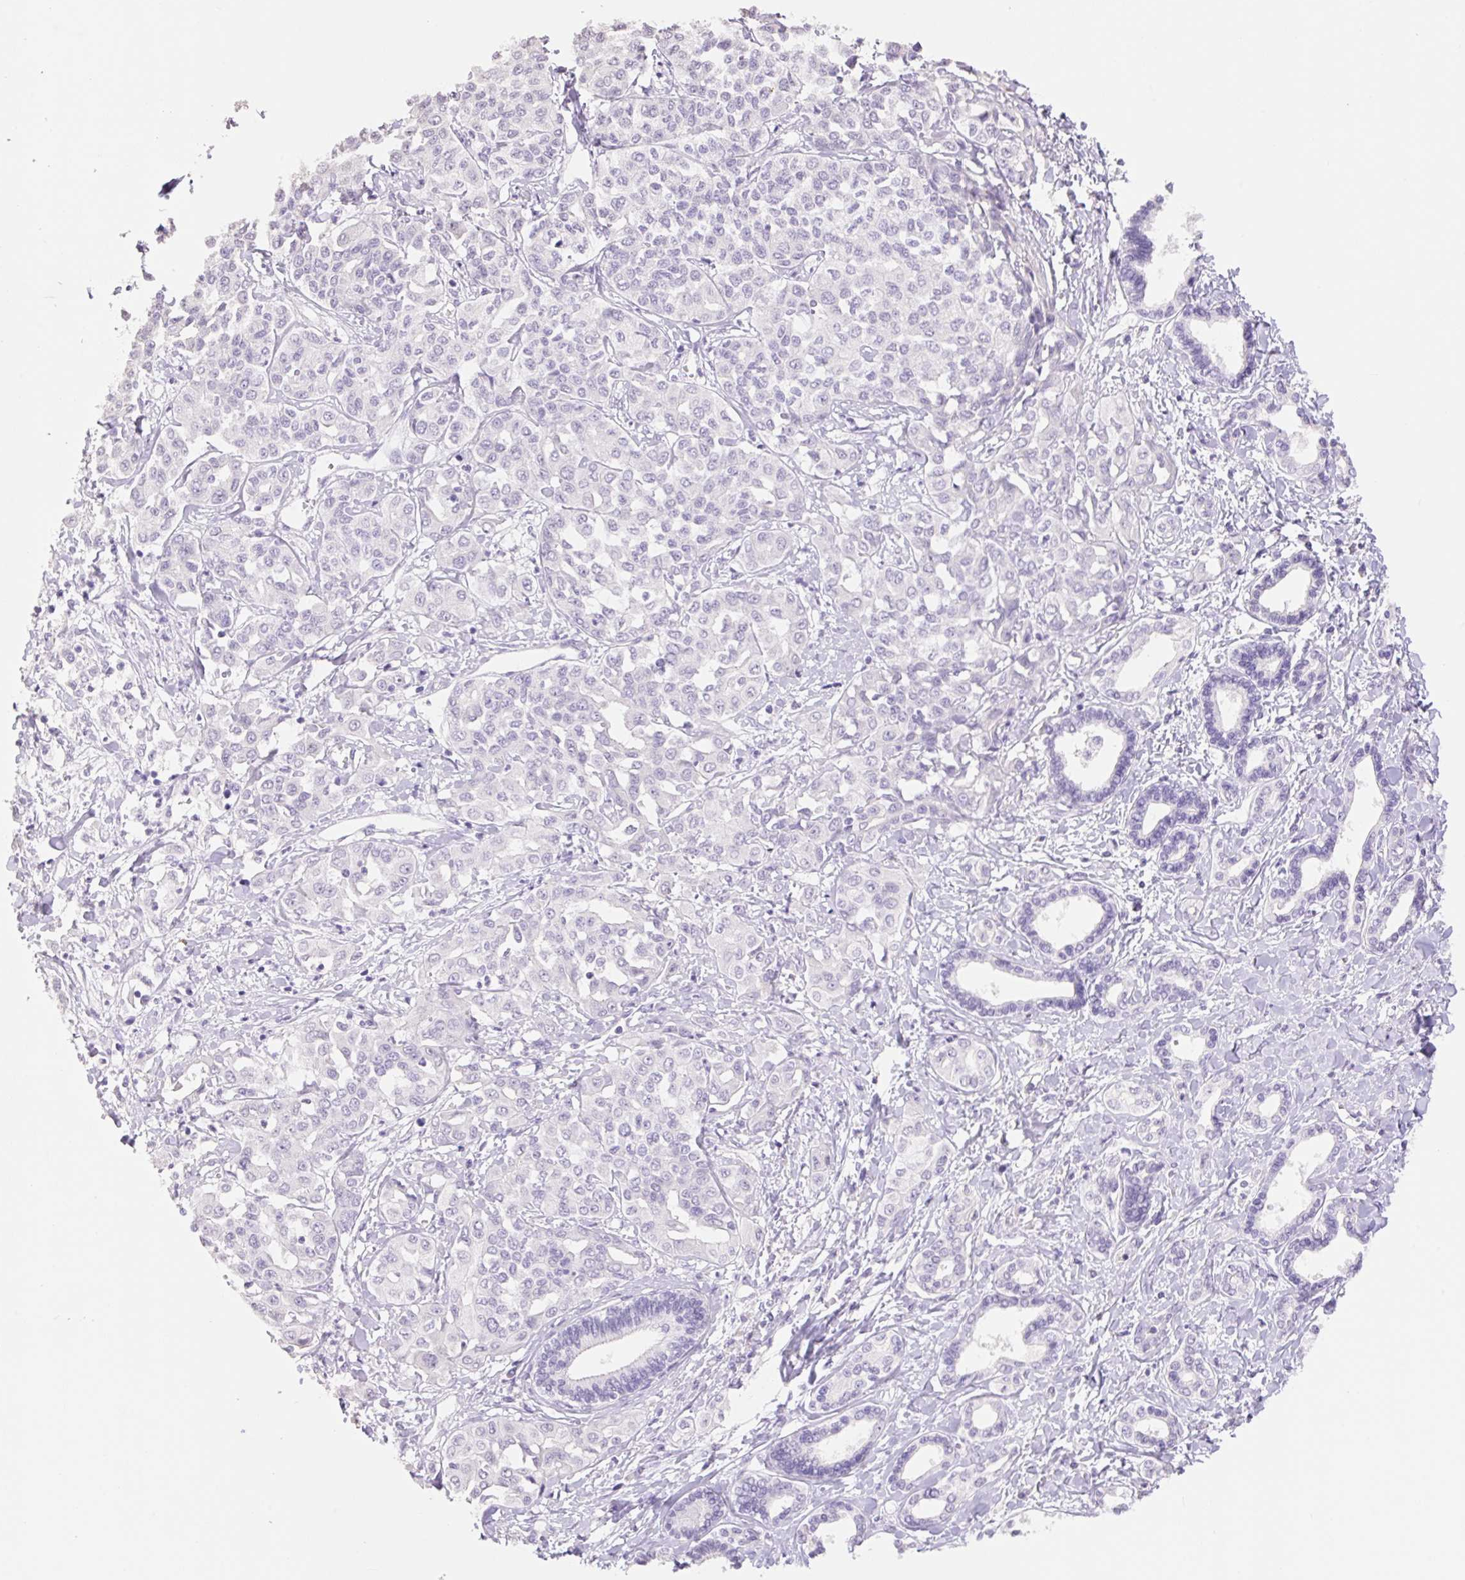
{"staining": {"intensity": "negative", "quantity": "none", "location": "none"}, "tissue": "liver cancer", "cell_type": "Tumor cells", "image_type": "cancer", "snomed": [{"axis": "morphology", "description": "Cholangiocarcinoma"}, {"axis": "topography", "description": "Liver"}], "caption": "A micrograph of liver cancer stained for a protein exhibits no brown staining in tumor cells.", "gene": "HCRTR2", "patient": {"sex": "female", "age": 77}}